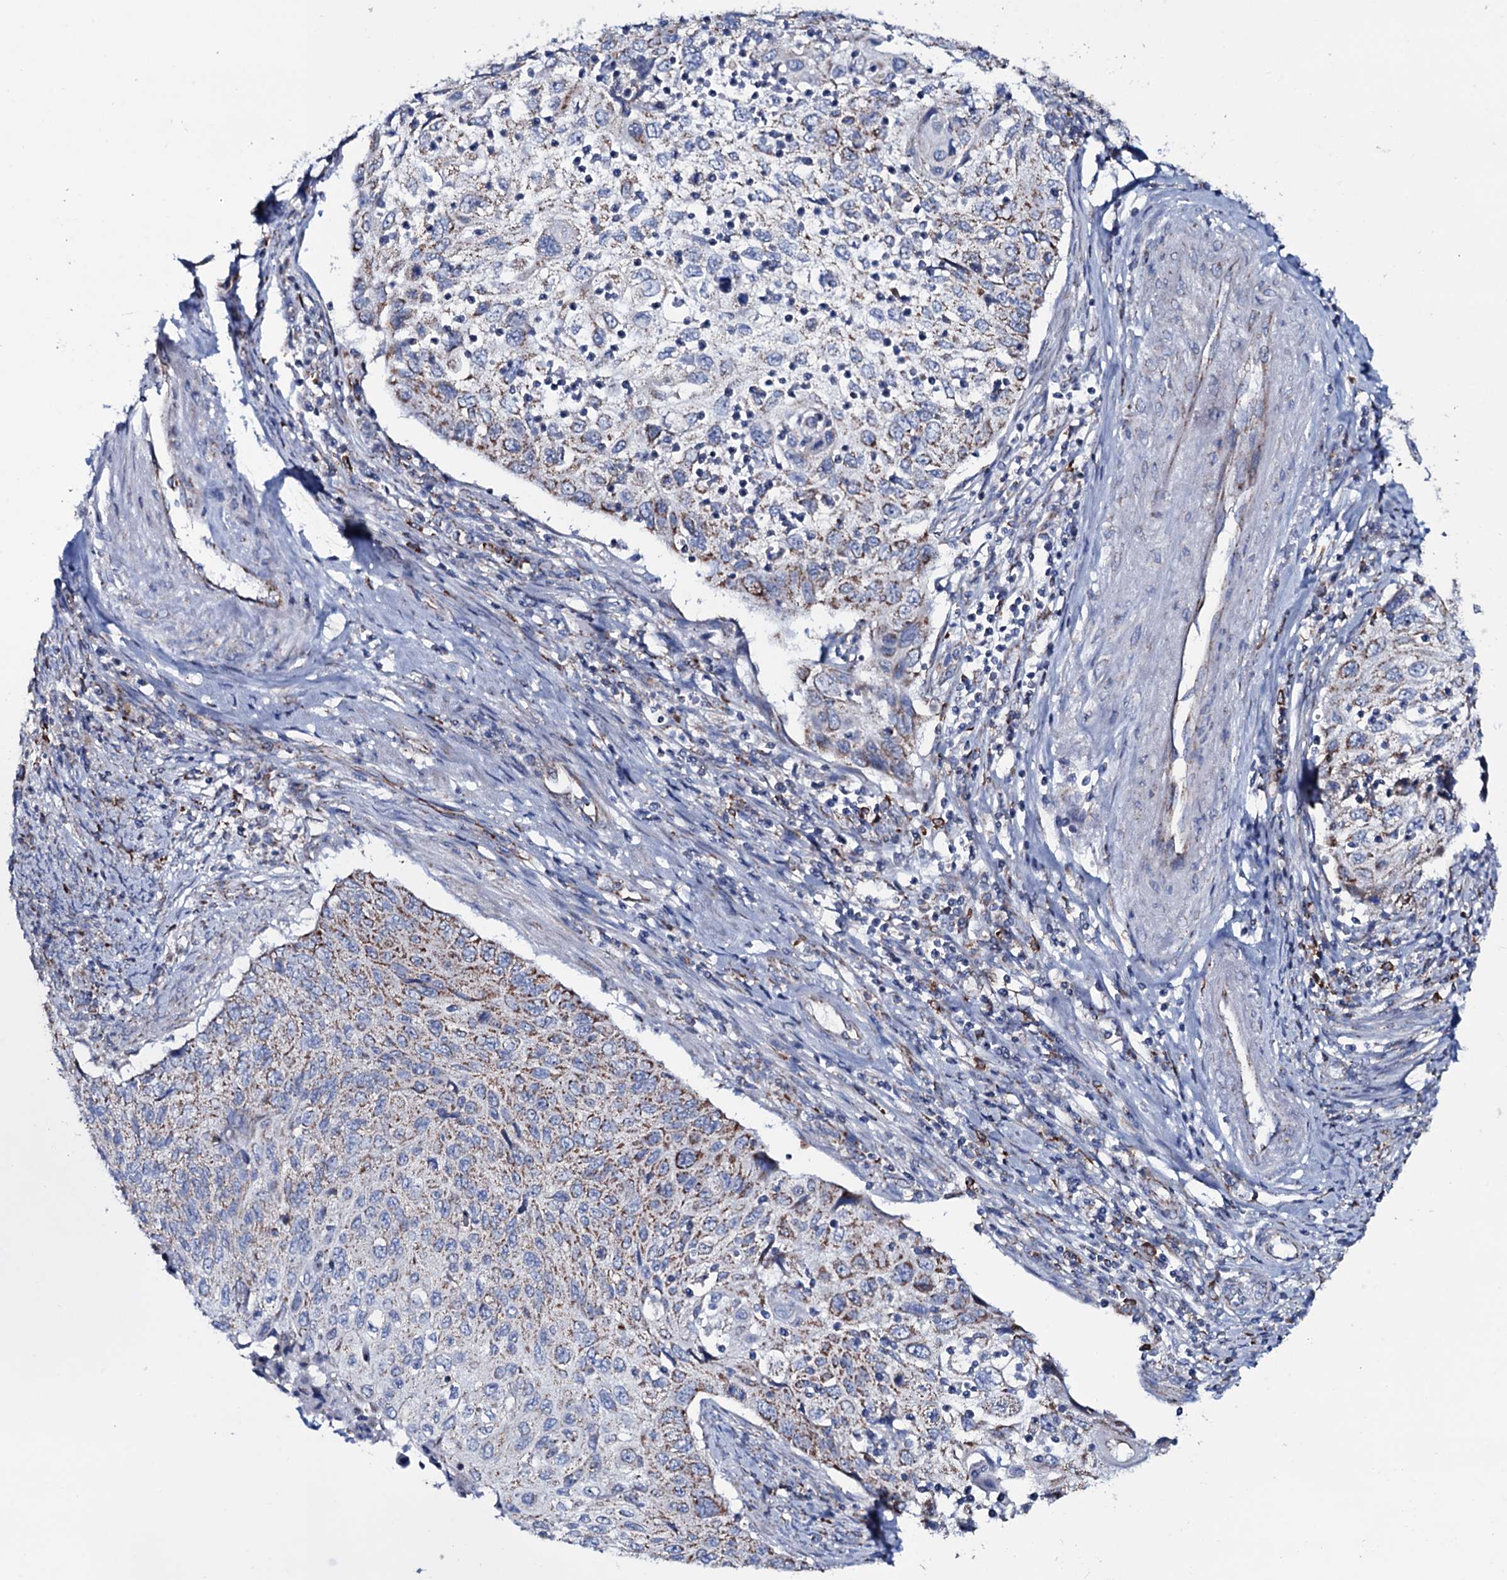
{"staining": {"intensity": "moderate", "quantity": "25%-75%", "location": "cytoplasmic/membranous"}, "tissue": "cervical cancer", "cell_type": "Tumor cells", "image_type": "cancer", "snomed": [{"axis": "morphology", "description": "Squamous cell carcinoma, NOS"}, {"axis": "topography", "description": "Cervix"}], "caption": "Immunohistochemical staining of cervical squamous cell carcinoma shows moderate cytoplasmic/membranous protein positivity in approximately 25%-75% of tumor cells.", "gene": "MRPS35", "patient": {"sex": "female", "age": 70}}